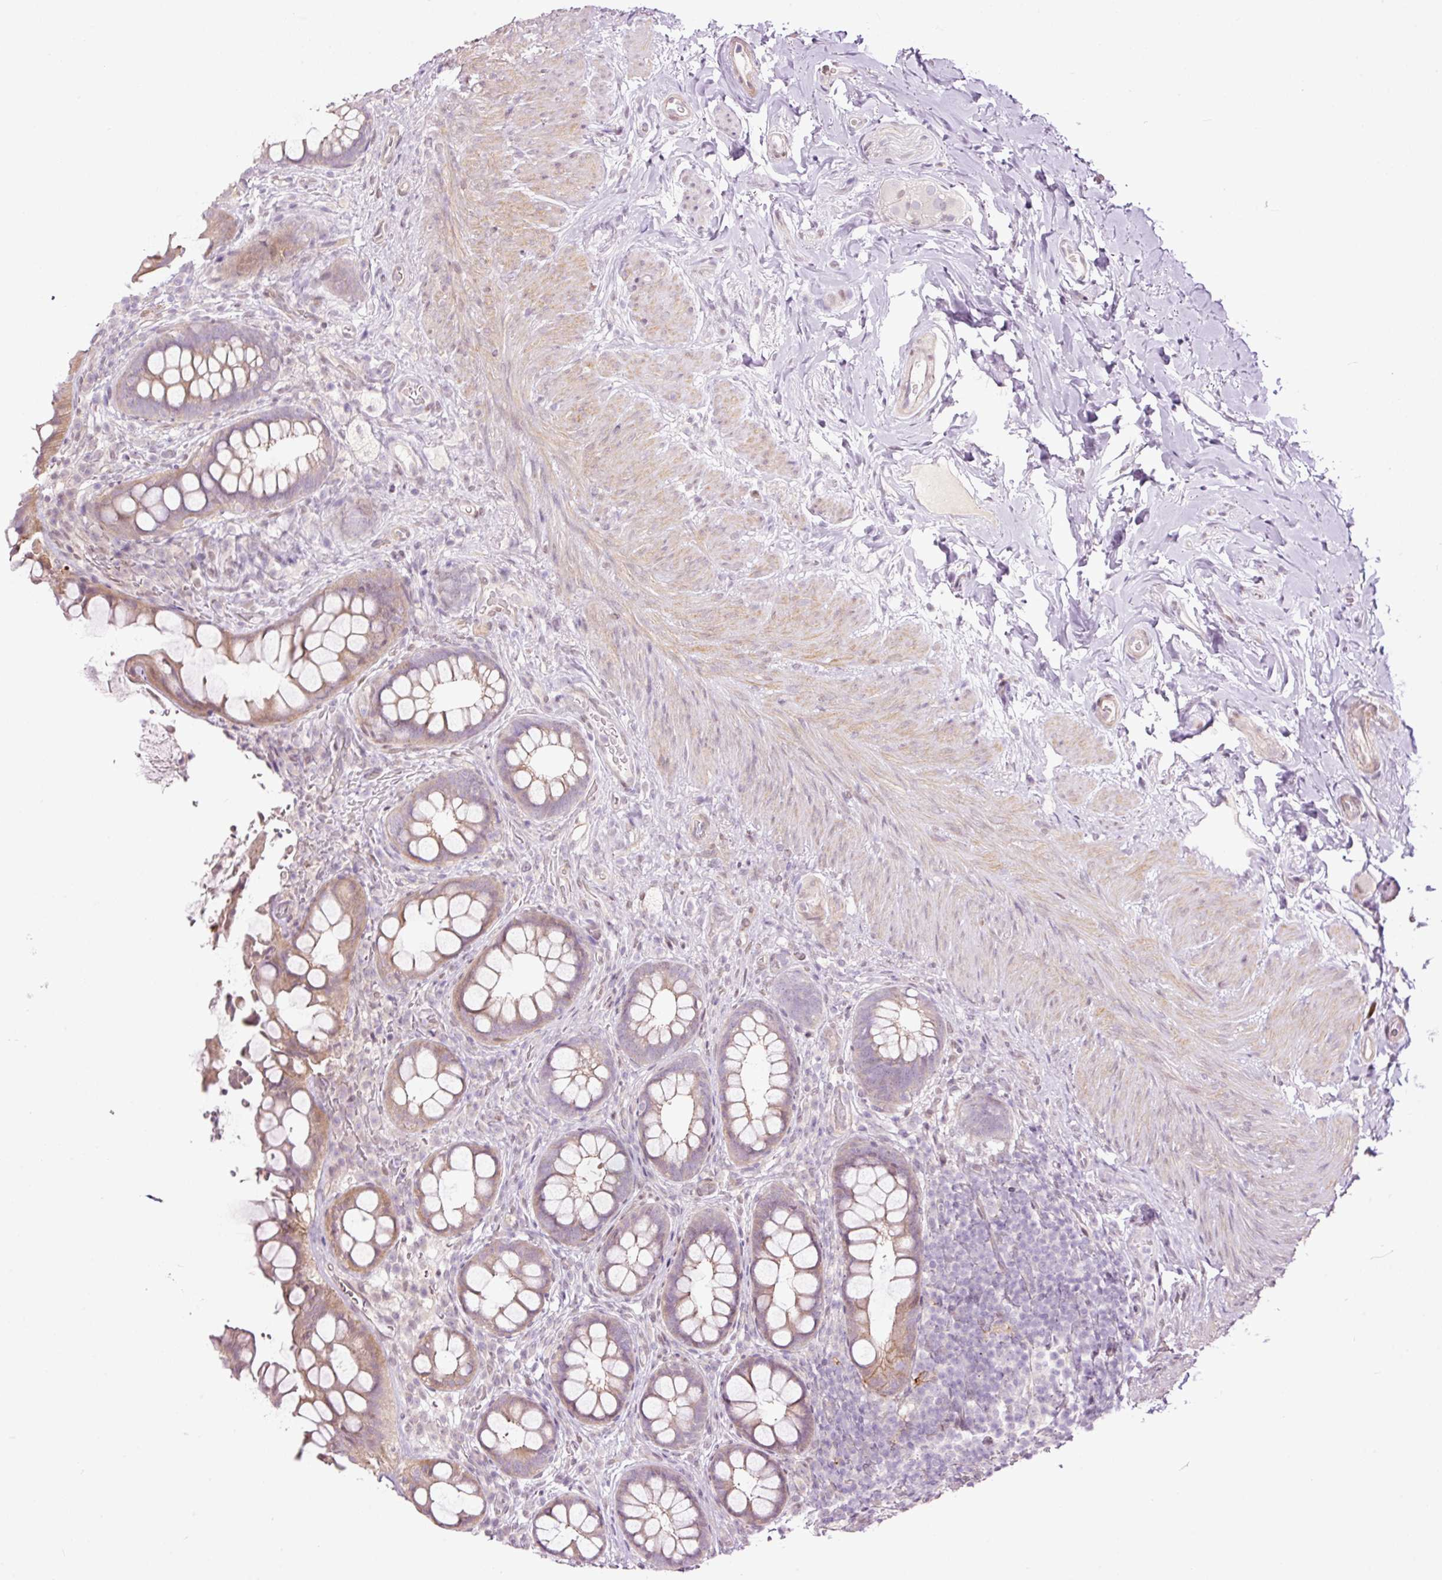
{"staining": {"intensity": "moderate", "quantity": "25%-75%", "location": "cytoplasmic/membranous"}, "tissue": "rectum", "cell_type": "Glandular cells", "image_type": "normal", "snomed": [{"axis": "morphology", "description": "Normal tissue, NOS"}, {"axis": "topography", "description": "Rectum"}, {"axis": "topography", "description": "Peripheral nerve tissue"}], "caption": "Immunohistochemical staining of benign rectum demonstrates medium levels of moderate cytoplasmic/membranous positivity in approximately 25%-75% of glandular cells.", "gene": "FCRL4", "patient": {"sex": "female", "age": 69}}